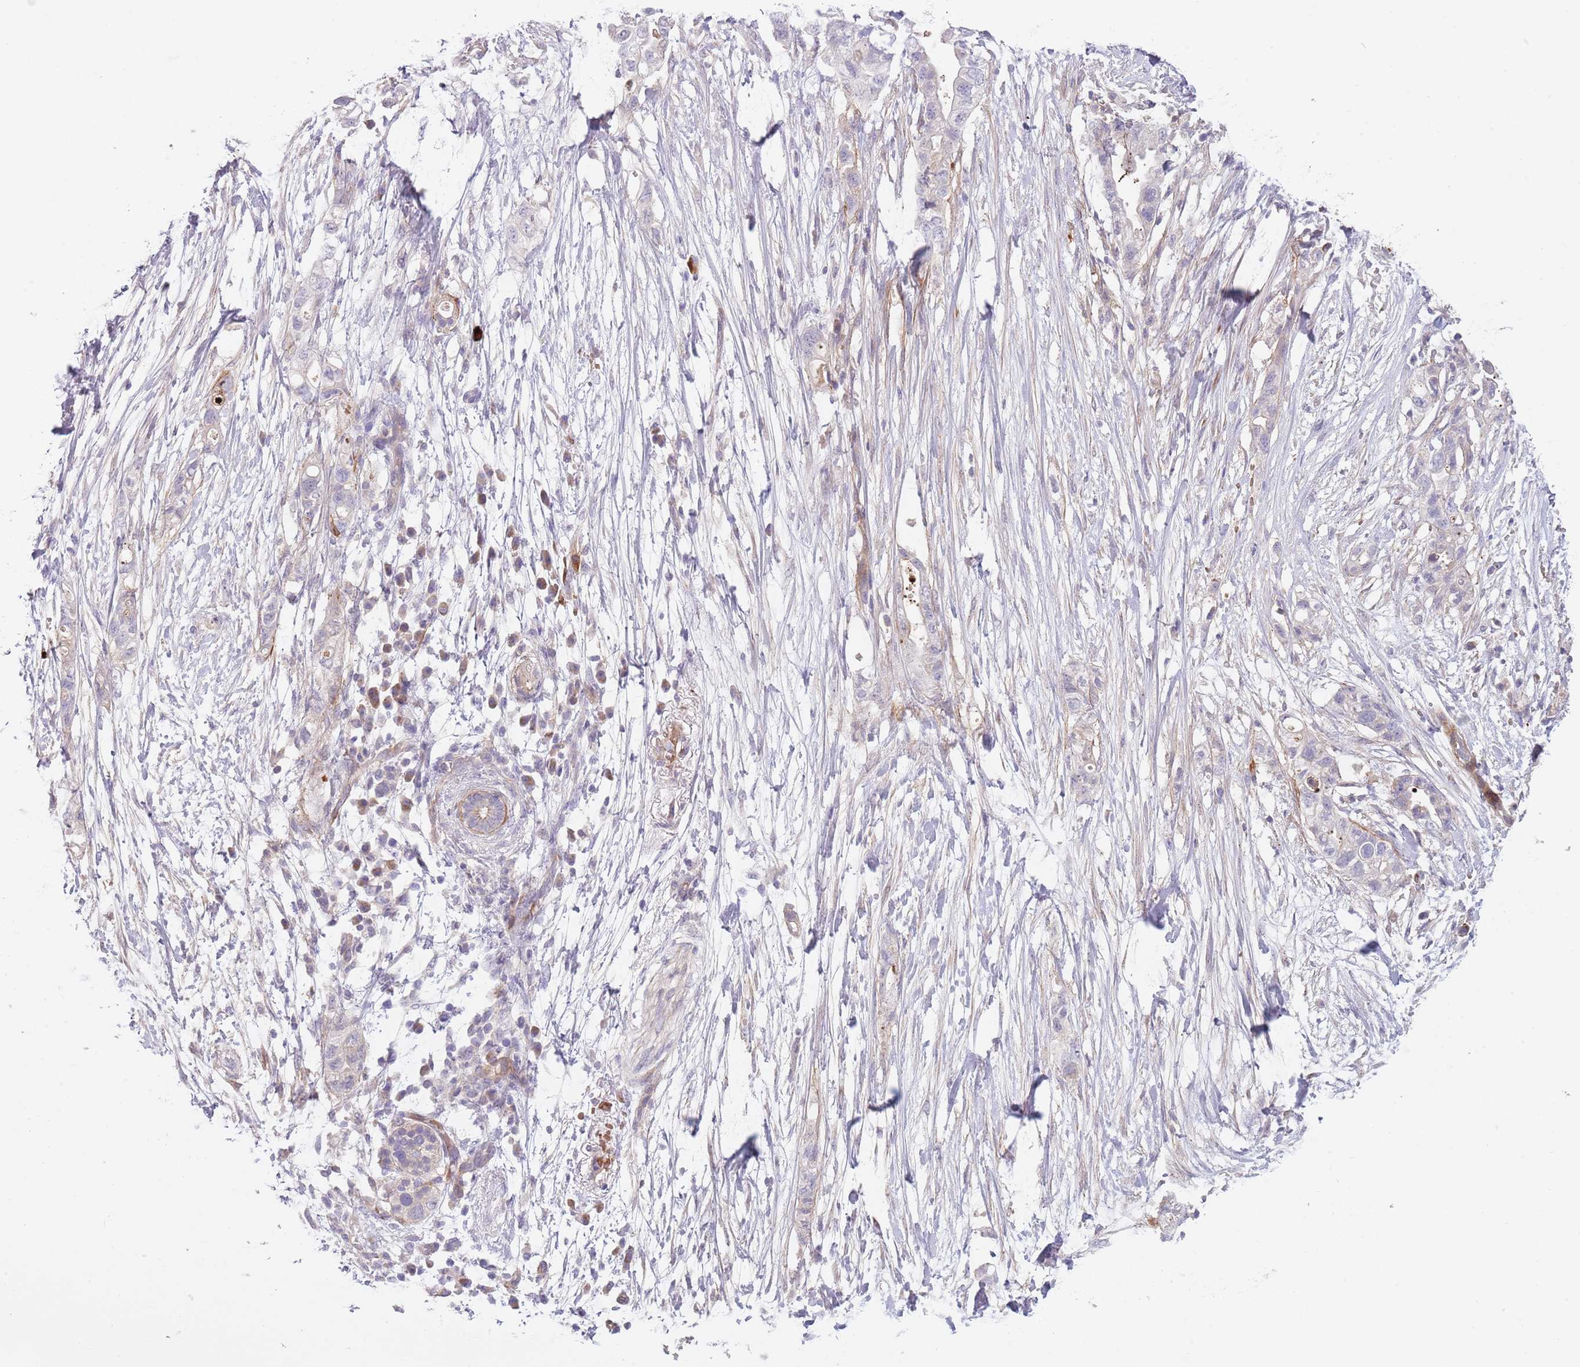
{"staining": {"intensity": "negative", "quantity": "none", "location": "none"}, "tissue": "pancreatic cancer", "cell_type": "Tumor cells", "image_type": "cancer", "snomed": [{"axis": "morphology", "description": "Adenocarcinoma, NOS"}, {"axis": "topography", "description": "Pancreas"}], "caption": "Immunohistochemistry (IHC) histopathology image of neoplastic tissue: human pancreatic cancer (adenocarcinoma) stained with DAB (3,3'-diaminobenzidine) displays no significant protein expression in tumor cells.", "gene": "TINAGL1", "patient": {"sex": "female", "age": 72}}